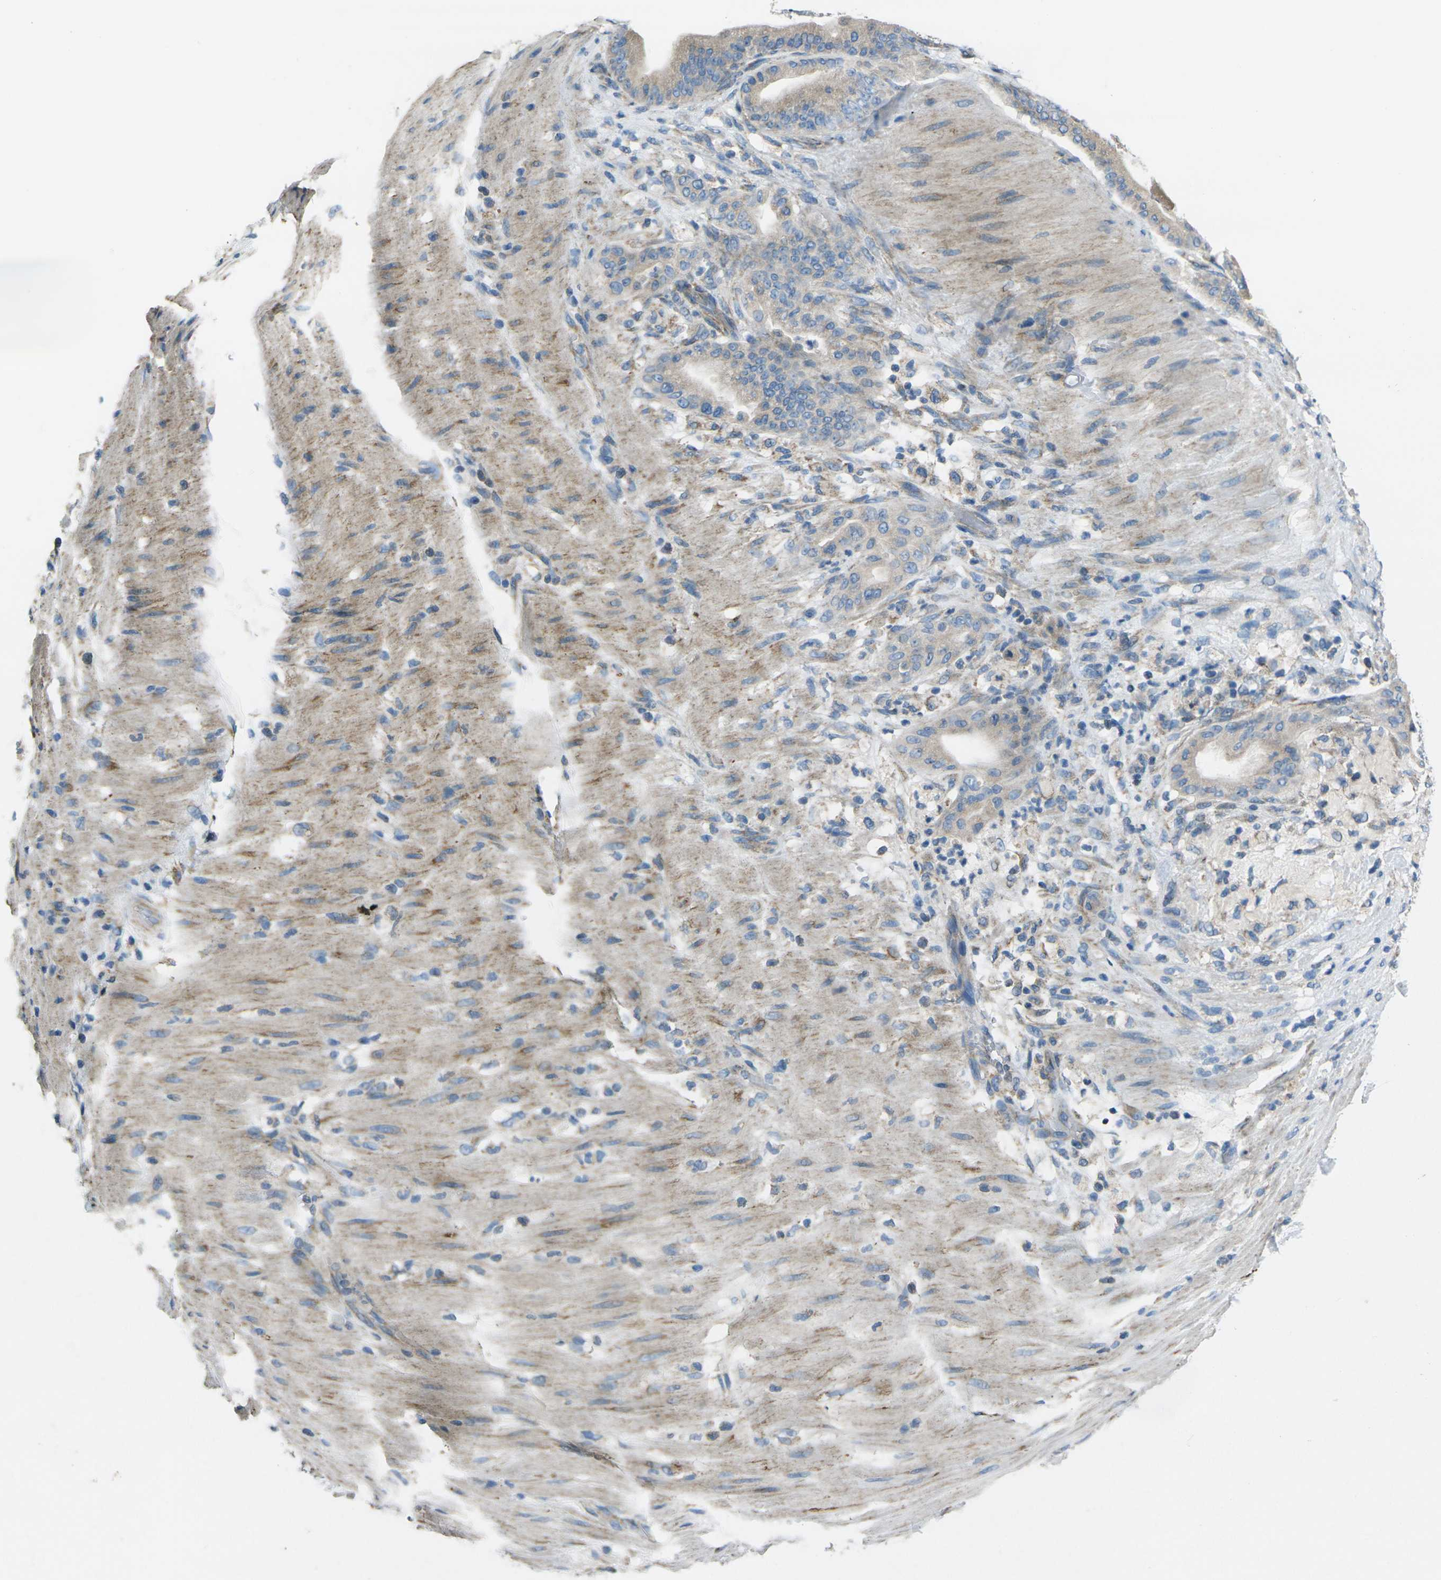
{"staining": {"intensity": "weak", "quantity": "25%-75%", "location": "cytoplasmic/membranous"}, "tissue": "pancreatic cancer", "cell_type": "Tumor cells", "image_type": "cancer", "snomed": [{"axis": "morphology", "description": "Adenocarcinoma, NOS"}, {"axis": "topography", "description": "Pancreas"}], "caption": "Brown immunohistochemical staining in human adenocarcinoma (pancreatic) demonstrates weak cytoplasmic/membranous staining in approximately 25%-75% of tumor cells.", "gene": "TMEM120B", "patient": {"sex": "male", "age": 63}}